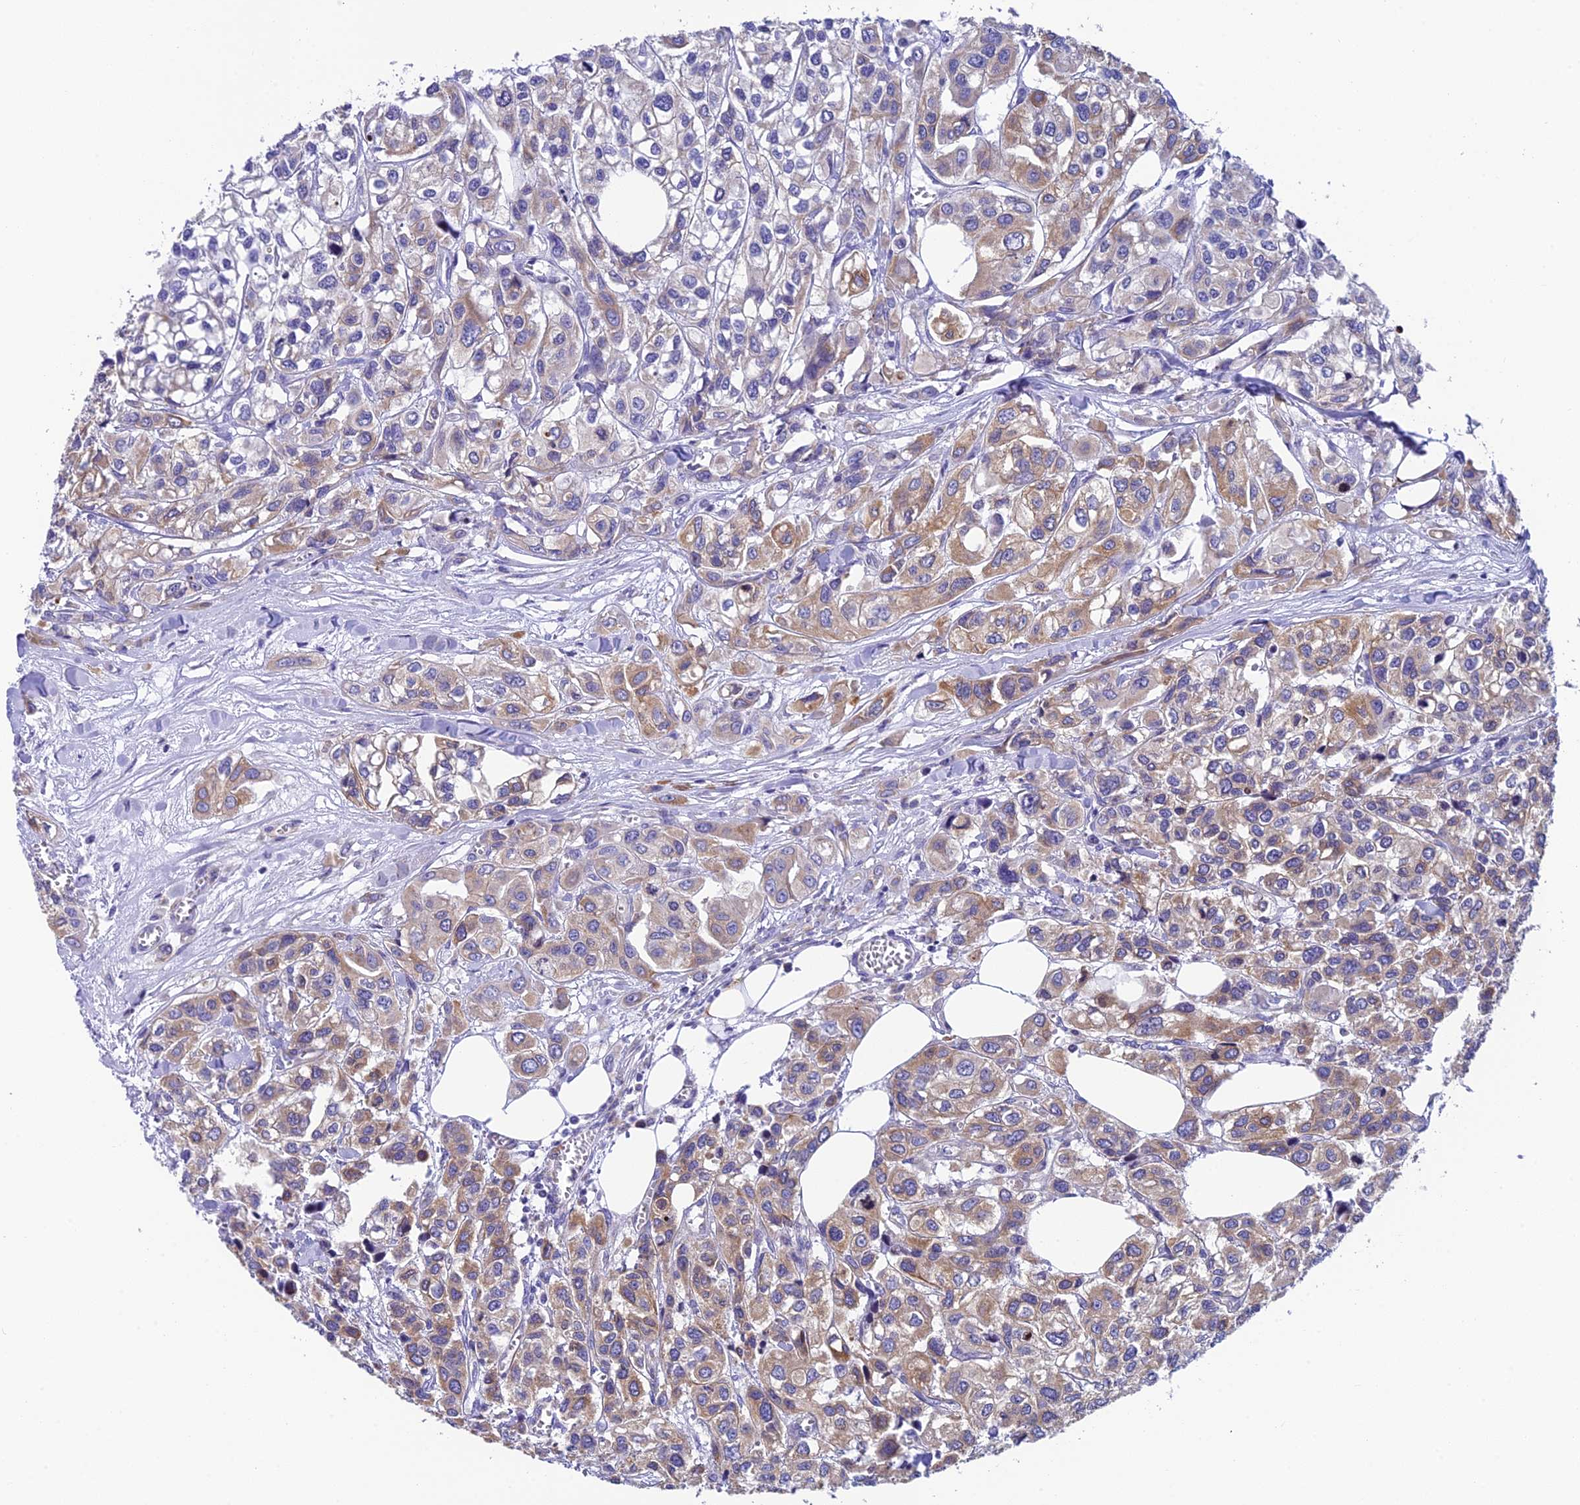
{"staining": {"intensity": "moderate", "quantity": "<25%", "location": "cytoplasmic/membranous"}, "tissue": "urothelial cancer", "cell_type": "Tumor cells", "image_type": "cancer", "snomed": [{"axis": "morphology", "description": "Urothelial carcinoma, High grade"}, {"axis": "topography", "description": "Urinary bladder"}], "caption": "Protein staining of urothelial carcinoma (high-grade) tissue demonstrates moderate cytoplasmic/membranous expression in about <25% of tumor cells.", "gene": "REEP4", "patient": {"sex": "male", "age": 67}}